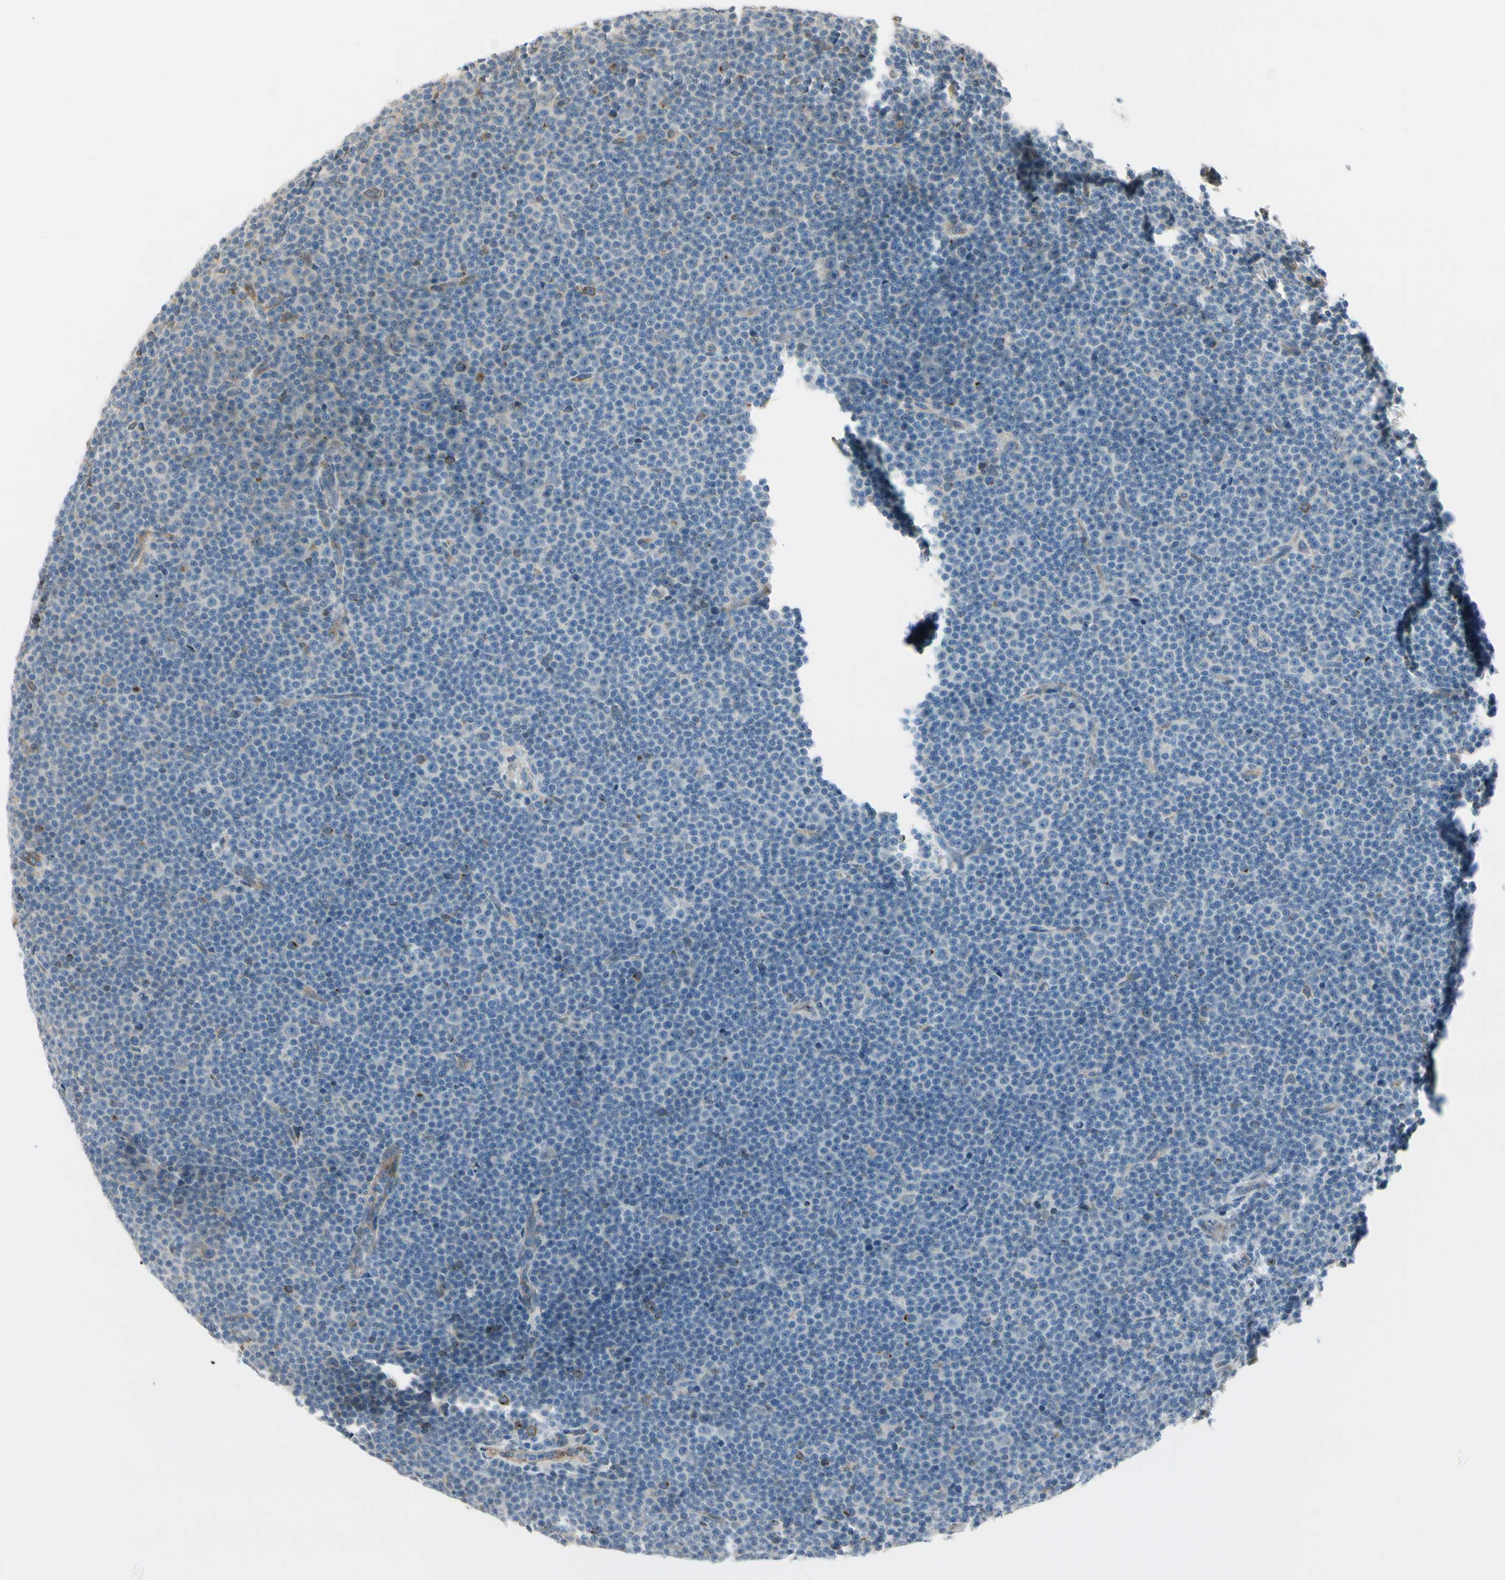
{"staining": {"intensity": "negative", "quantity": "none", "location": "none"}, "tissue": "lymphoma", "cell_type": "Tumor cells", "image_type": "cancer", "snomed": [{"axis": "morphology", "description": "Malignant lymphoma, non-Hodgkin's type, Low grade"}, {"axis": "topography", "description": "Lymph node"}], "caption": "High magnification brightfield microscopy of lymphoma stained with DAB (brown) and counterstained with hematoxylin (blue): tumor cells show no significant expression. The staining is performed using DAB (3,3'-diaminobenzidine) brown chromogen with nuclei counter-stained in using hematoxylin.", "gene": "NUCB2", "patient": {"sex": "female", "age": 67}}